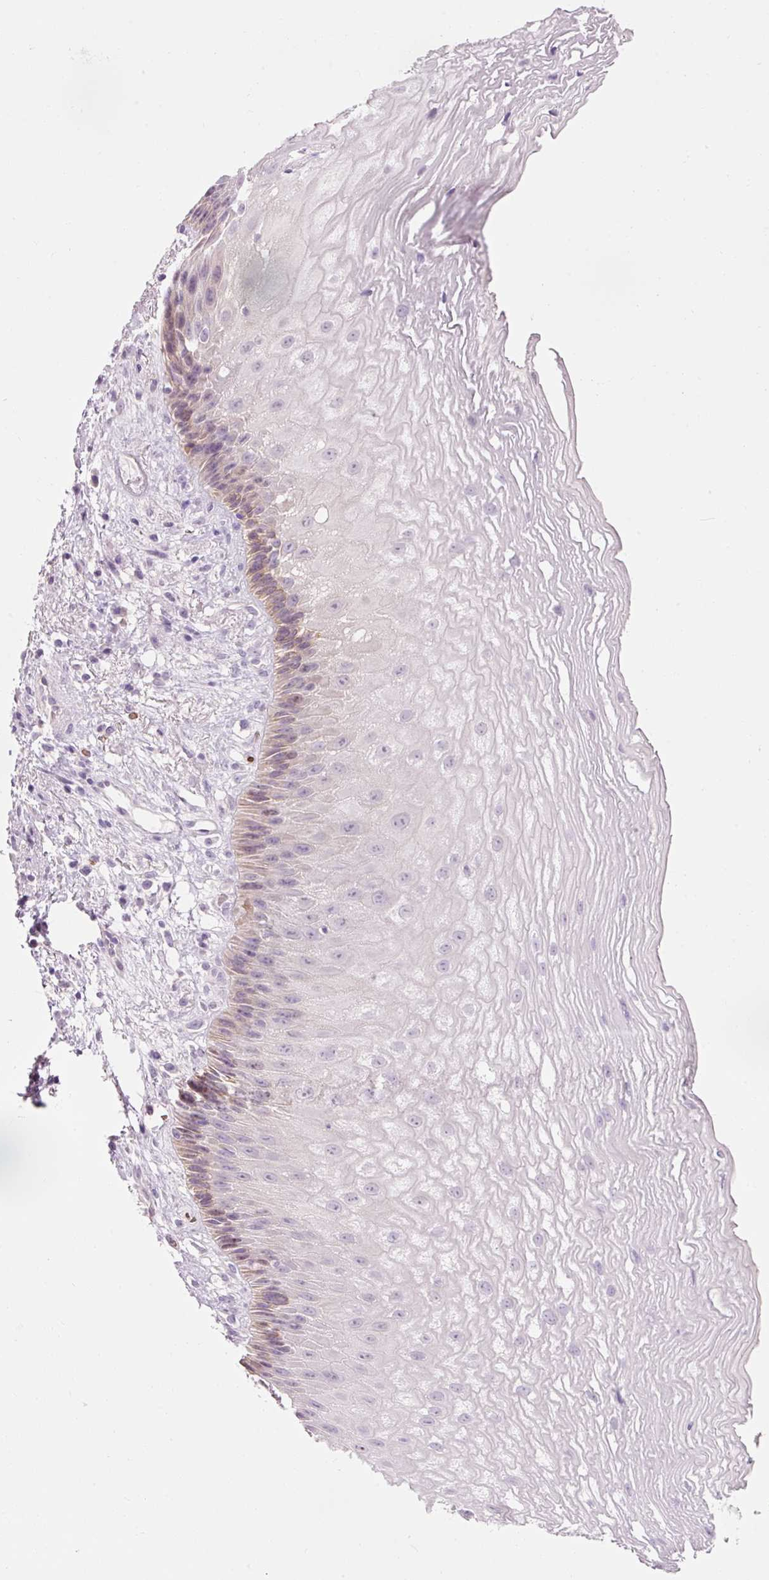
{"staining": {"intensity": "weak", "quantity": "25%-75%", "location": "cytoplasmic/membranous"}, "tissue": "esophagus", "cell_type": "Squamous epithelial cells", "image_type": "normal", "snomed": [{"axis": "morphology", "description": "Normal tissue, NOS"}, {"axis": "topography", "description": "Esophagus"}], "caption": "The photomicrograph reveals immunohistochemical staining of benign esophagus. There is weak cytoplasmic/membranous staining is seen in about 25%-75% of squamous epithelial cells. The staining was performed using DAB (3,3'-diaminobenzidine), with brown indicating positive protein expression. Nuclei are stained blue with hematoxylin.", "gene": "DHRS11", "patient": {"sex": "male", "age": 60}}